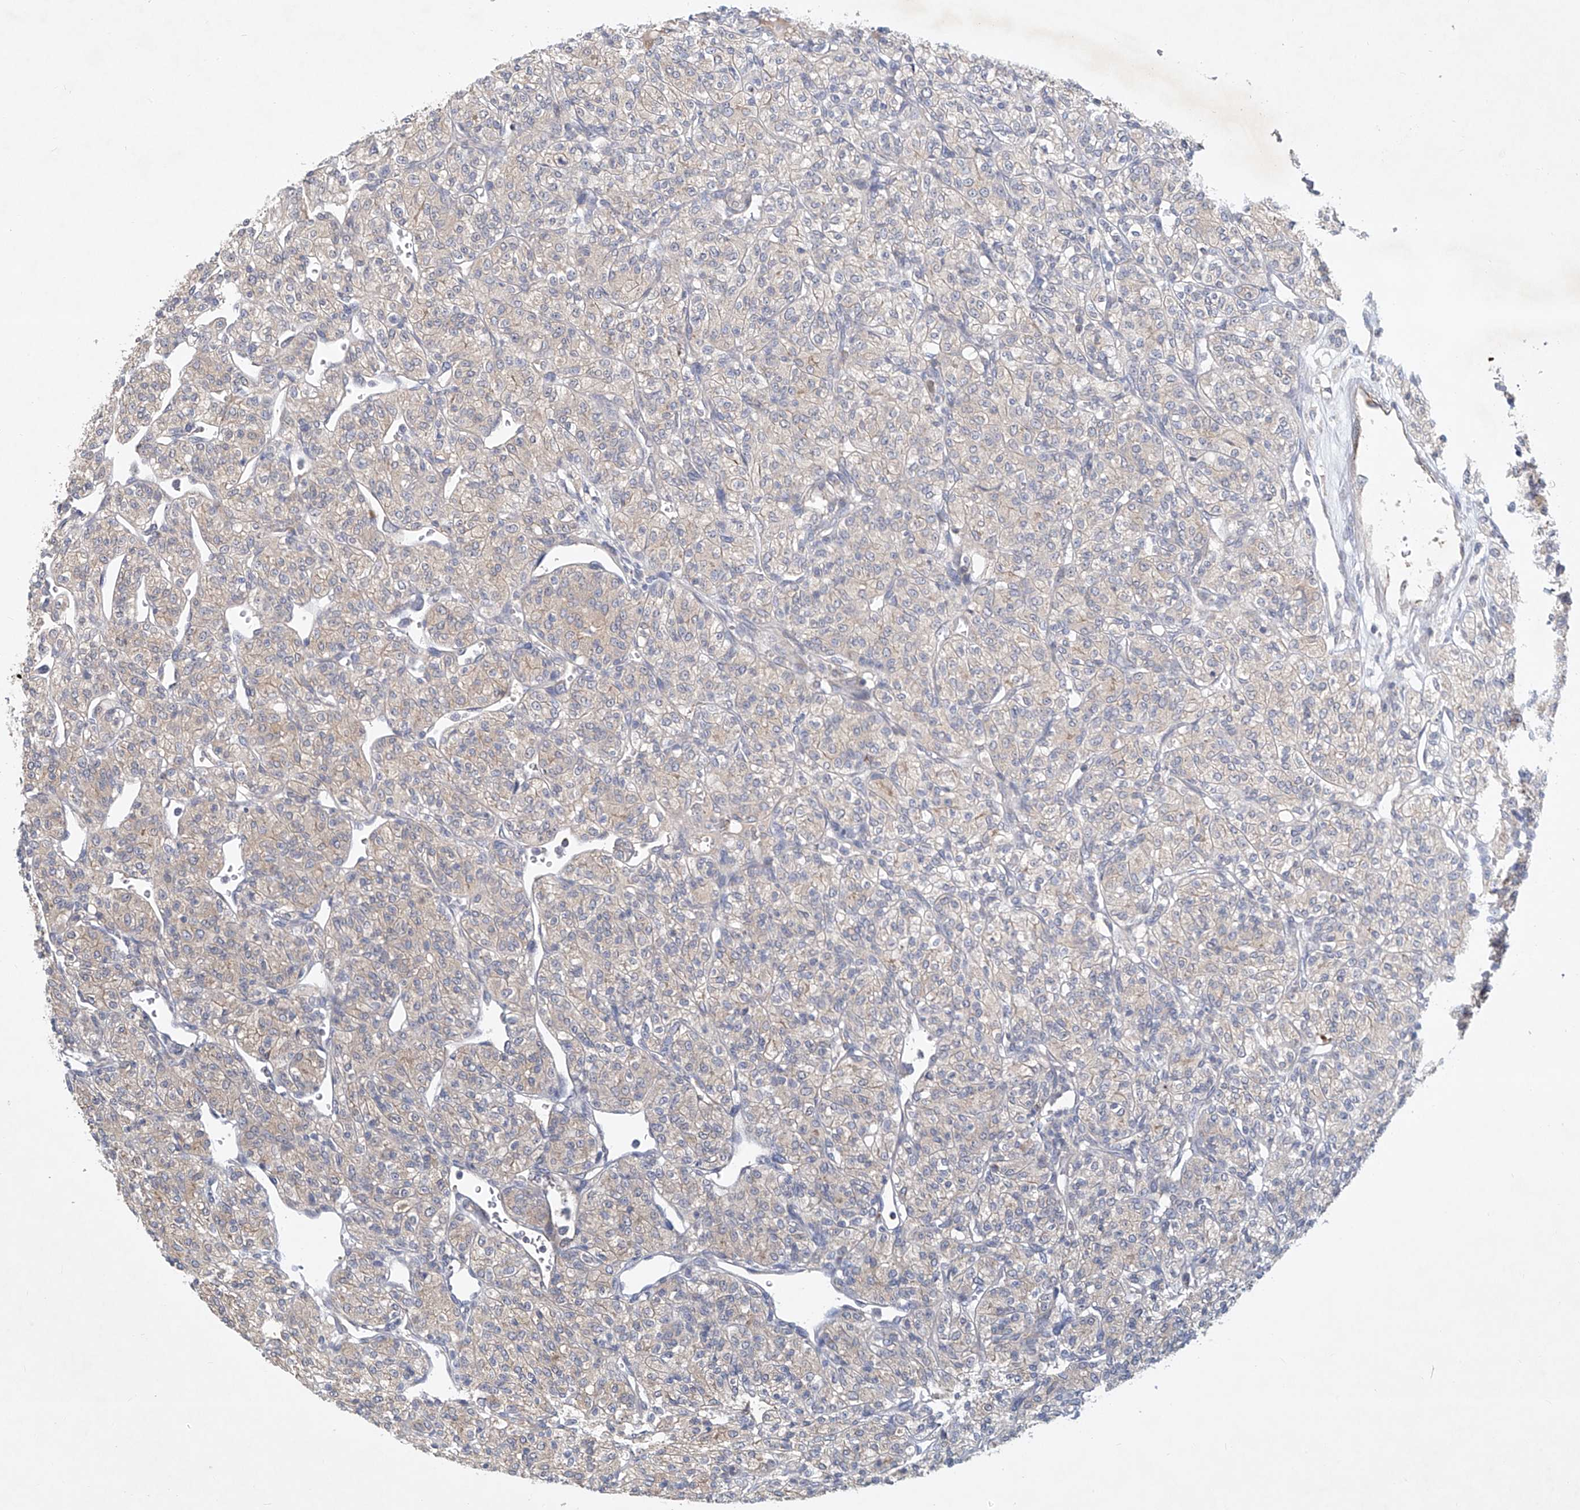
{"staining": {"intensity": "weak", "quantity": "<25%", "location": "cytoplasmic/membranous"}, "tissue": "renal cancer", "cell_type": "Tumor cells", "image_type": "cancer", "snomed": [{"axis": "morphology", "description": "Adenocarcinoma, NOS"}, {"axis": "topography", "description": "Kidney"}], "caption": "A photomicrograph of human renal adenocarcinoma is negative for staining in tumor cells.", "gene": "CARMIL1", "patient": {"sex": "male", "age": 77}}